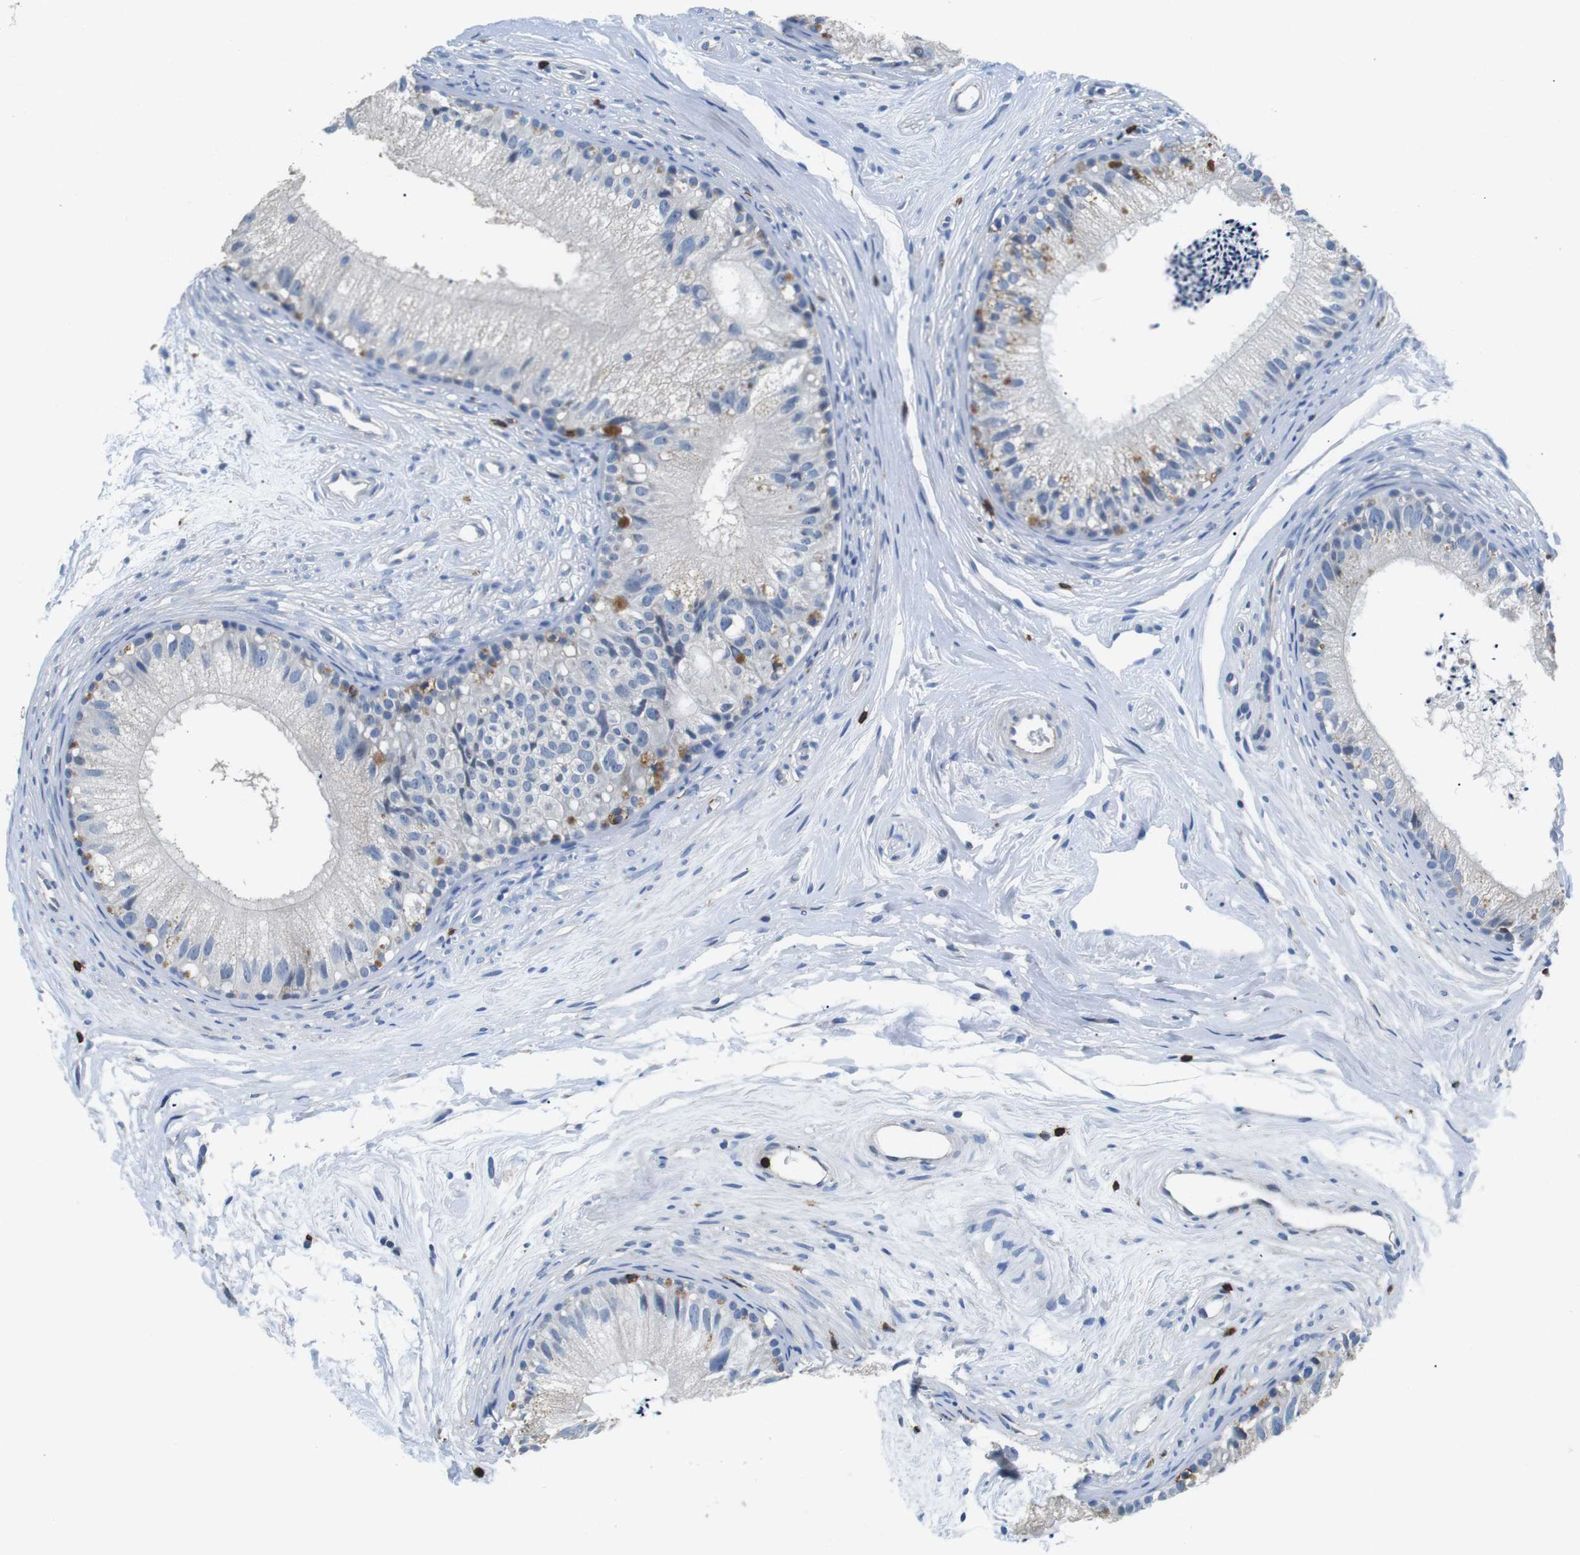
{"staining": {"intensity": "moderate", "quantity": "<25%", "location": "cytoplasmic/membranous"}, "tissue": "epididymis", "cell_type": "Glandular cells", "image_type": "normal", "snomed": [{"axis": "morphology", "description": "Normal tissue, NOS"}, {"axis": "topography", "description": "Epididymis"}], "caption": "Epididymis stained with DAB immunohistochemistry demonstrates low levels of moderate cytoplasmic/membranous positivity in about <25% of glandular cells.", "gene": "CD6", "patient": {"sex": "male", "age": 56}}